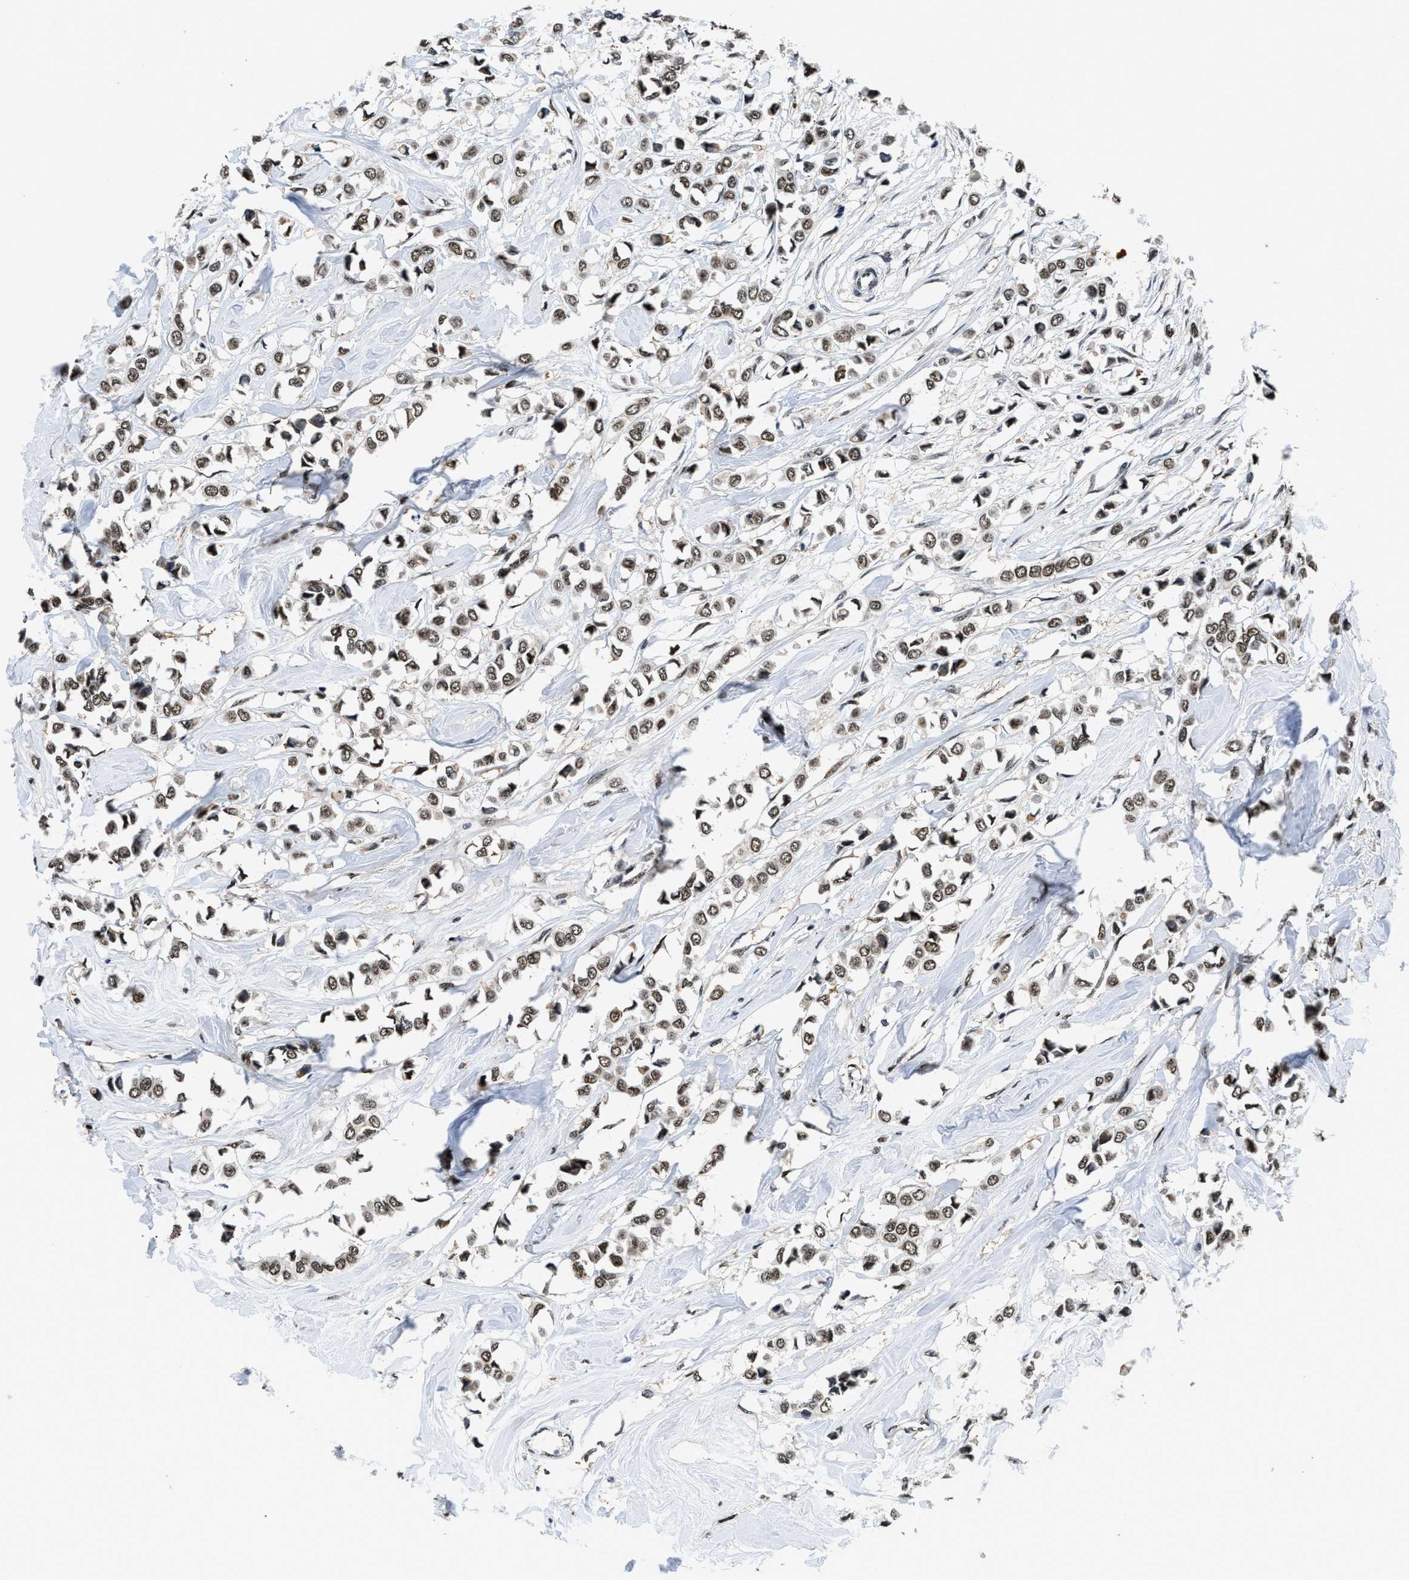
{"staining": {"intensity": "moderate", "quantity": ">75%", "location": "nuclear"}, "tissue": "breast cancer", "cell_type": "Tumor cells", "image_type": "cancer", "snomed": [{"axis": "morphology", "description": "Lobular carcinoma"}, {"axis": "topography", "description": "Breast"}], "caption": "A brown stain highlights moderate nuclear expression of a protein in human breast cancer tumor cells. The staining was performed using DAB (3,3'-diaminobenzidine), with brown indicating positive protein expression. Nuclei are stained blue with hematoxylin.", "gene": "HNRNPH2", "patient": {"sex": "female", "age": 51}}